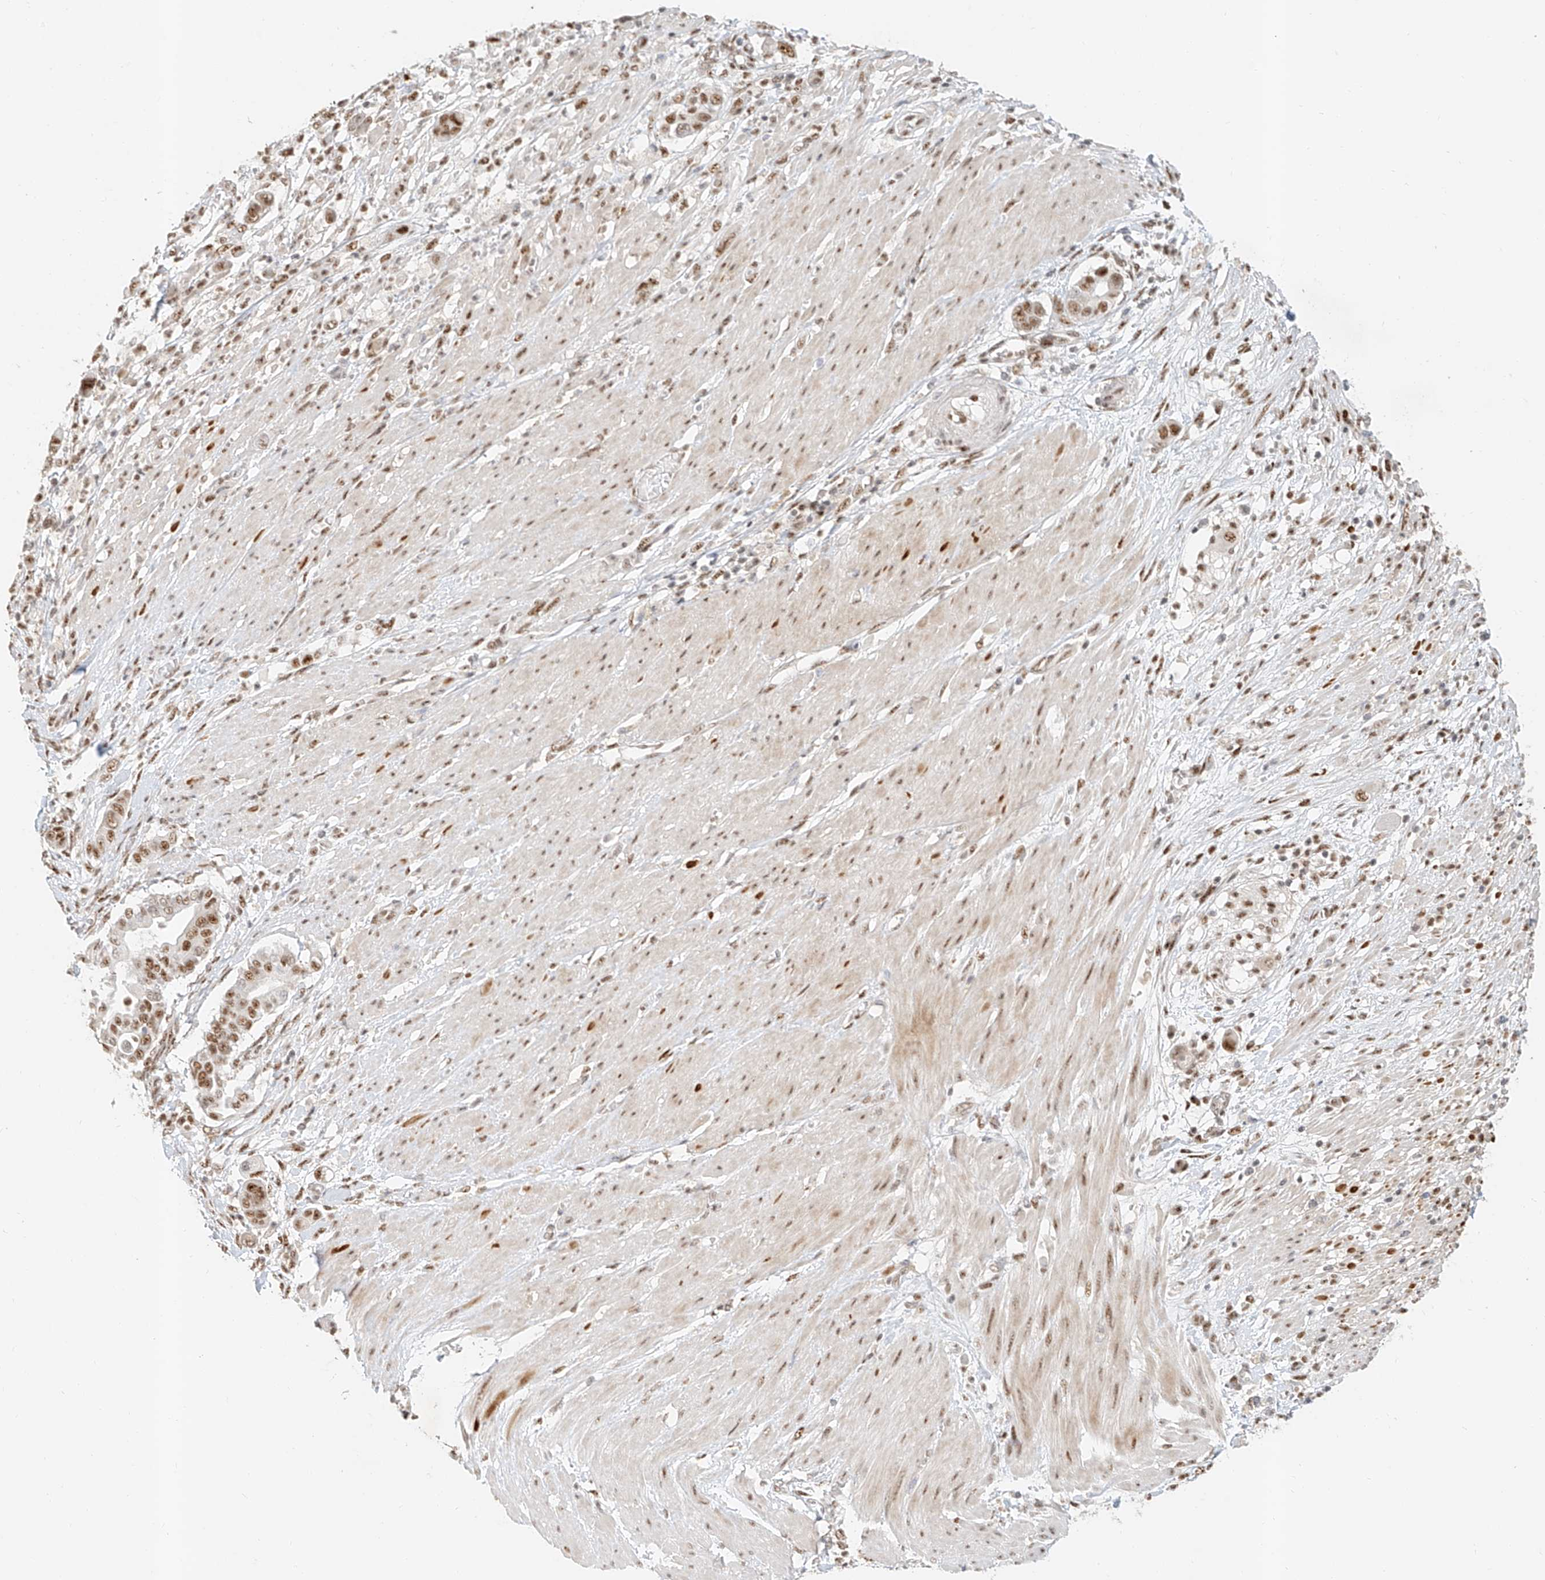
{"staining": {"intensity": "moderate", "quantity": ">75%", "location": "nuclear"}, "tissue": "pancreatic cancer", "cell_type": "Tumor cells", "image_type": "cancer", "snomed": [{"axis": "morphology", "description": "Adenocarcinoma, NOS"}, {"axis": "topography", "description": "Pancreas"}], "caption": "Immunohistochemical staining of pancreatic adenocarcinoma shows medium levels of moderate nuclear staining in about >75% of tumor cells.", "gene": "CXorf58", "patient": {"sex": "male", "age": 68}}